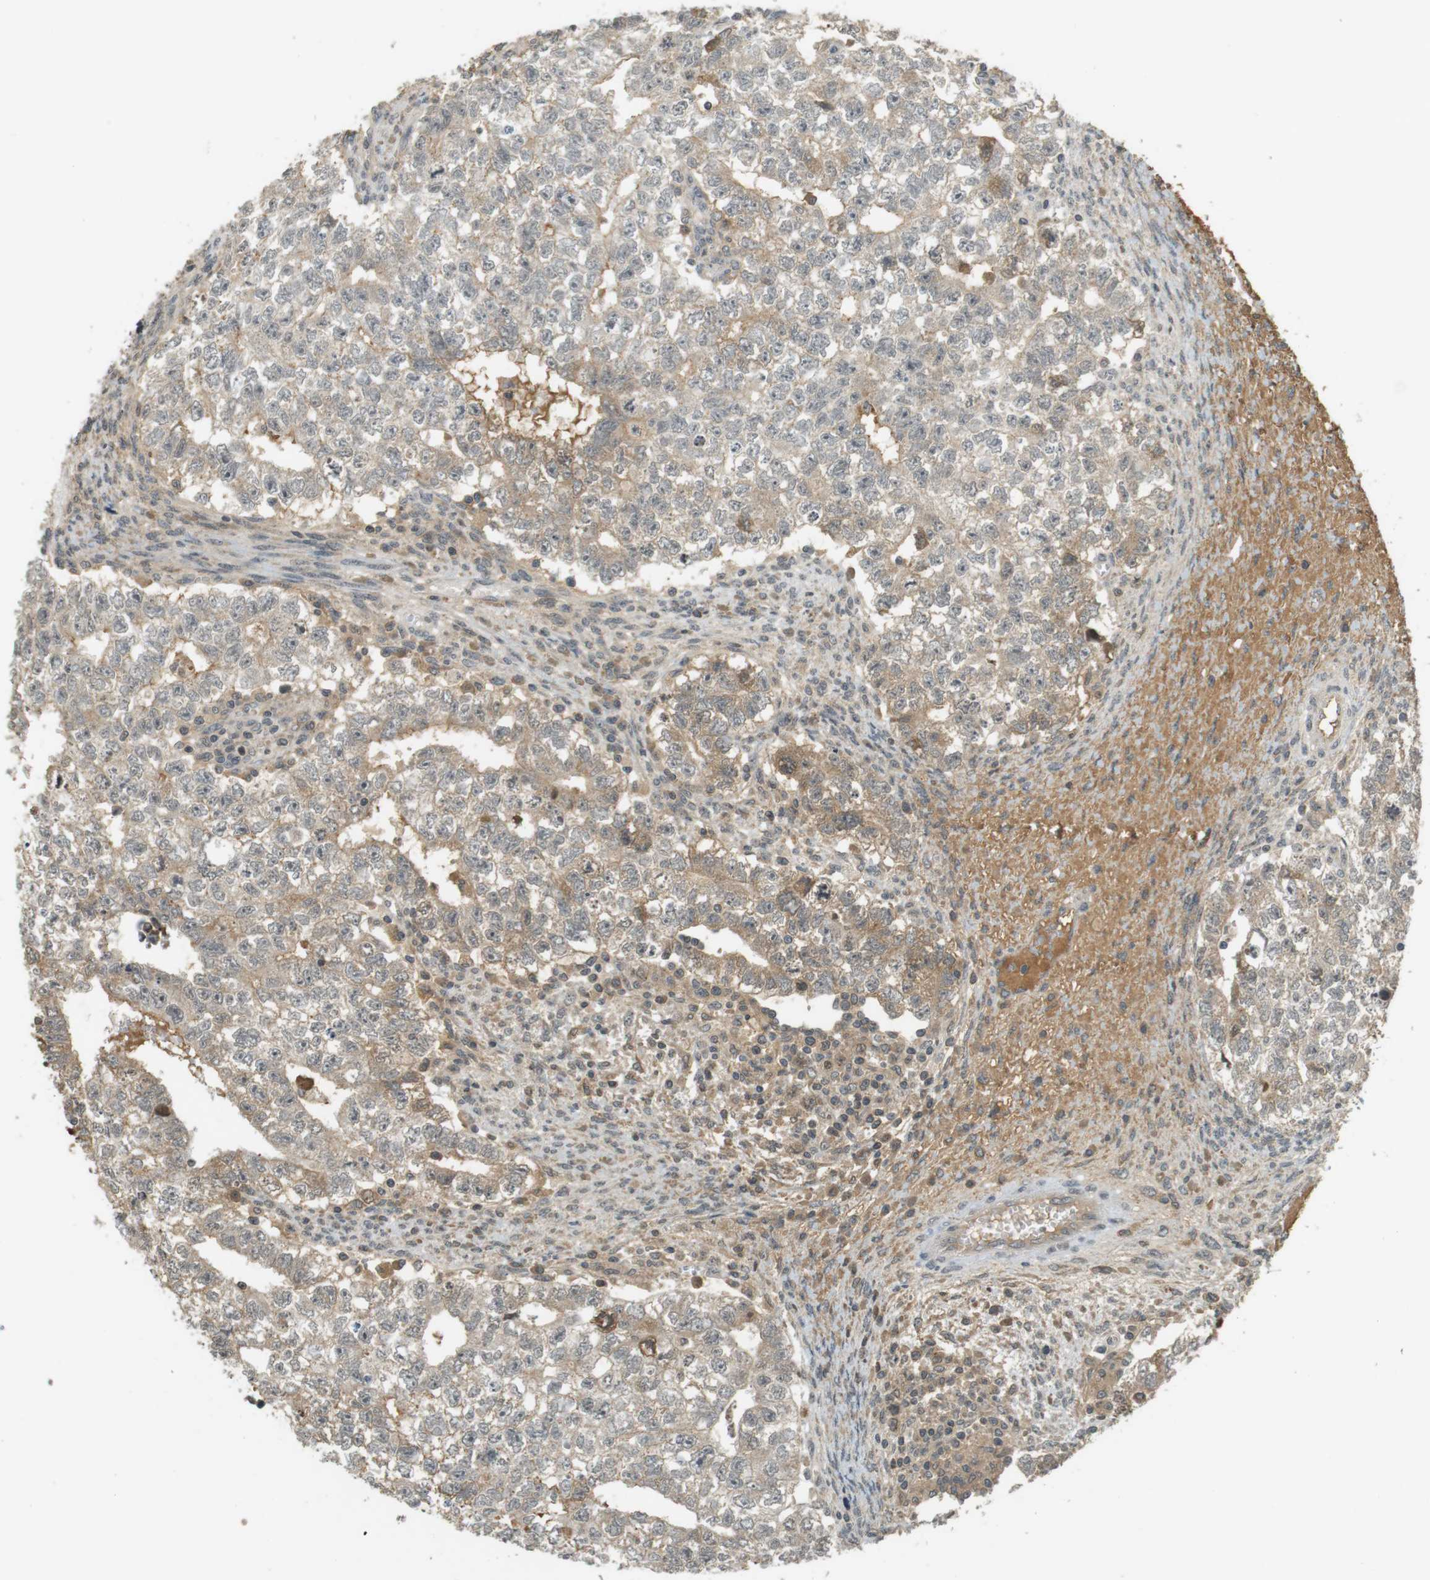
{"staining": {"intensity": "weak", "quantity": ">75%", "location": "cytoplasmic/membranous"}, "tissue": "testis cancer", "cell_type": "Tumor cells", "image_type": "cancer", "snomed": [{"axis": "morphology", "description": "Seminoma, NOS"}, {"axis": "morphology", "description": "Carcinoma, Embryonal, NOS"}, {"axis": "topography", "description": "Testis"}], "caption": "This is a photomicrograph of immunohistochemistry (IHC) staining of seminoma (testis), which shows weak staining in the cytoplasmic/membranous of tumor cells.", "gene": "SRR", "patient": {"sex": "male", "age": 38}}